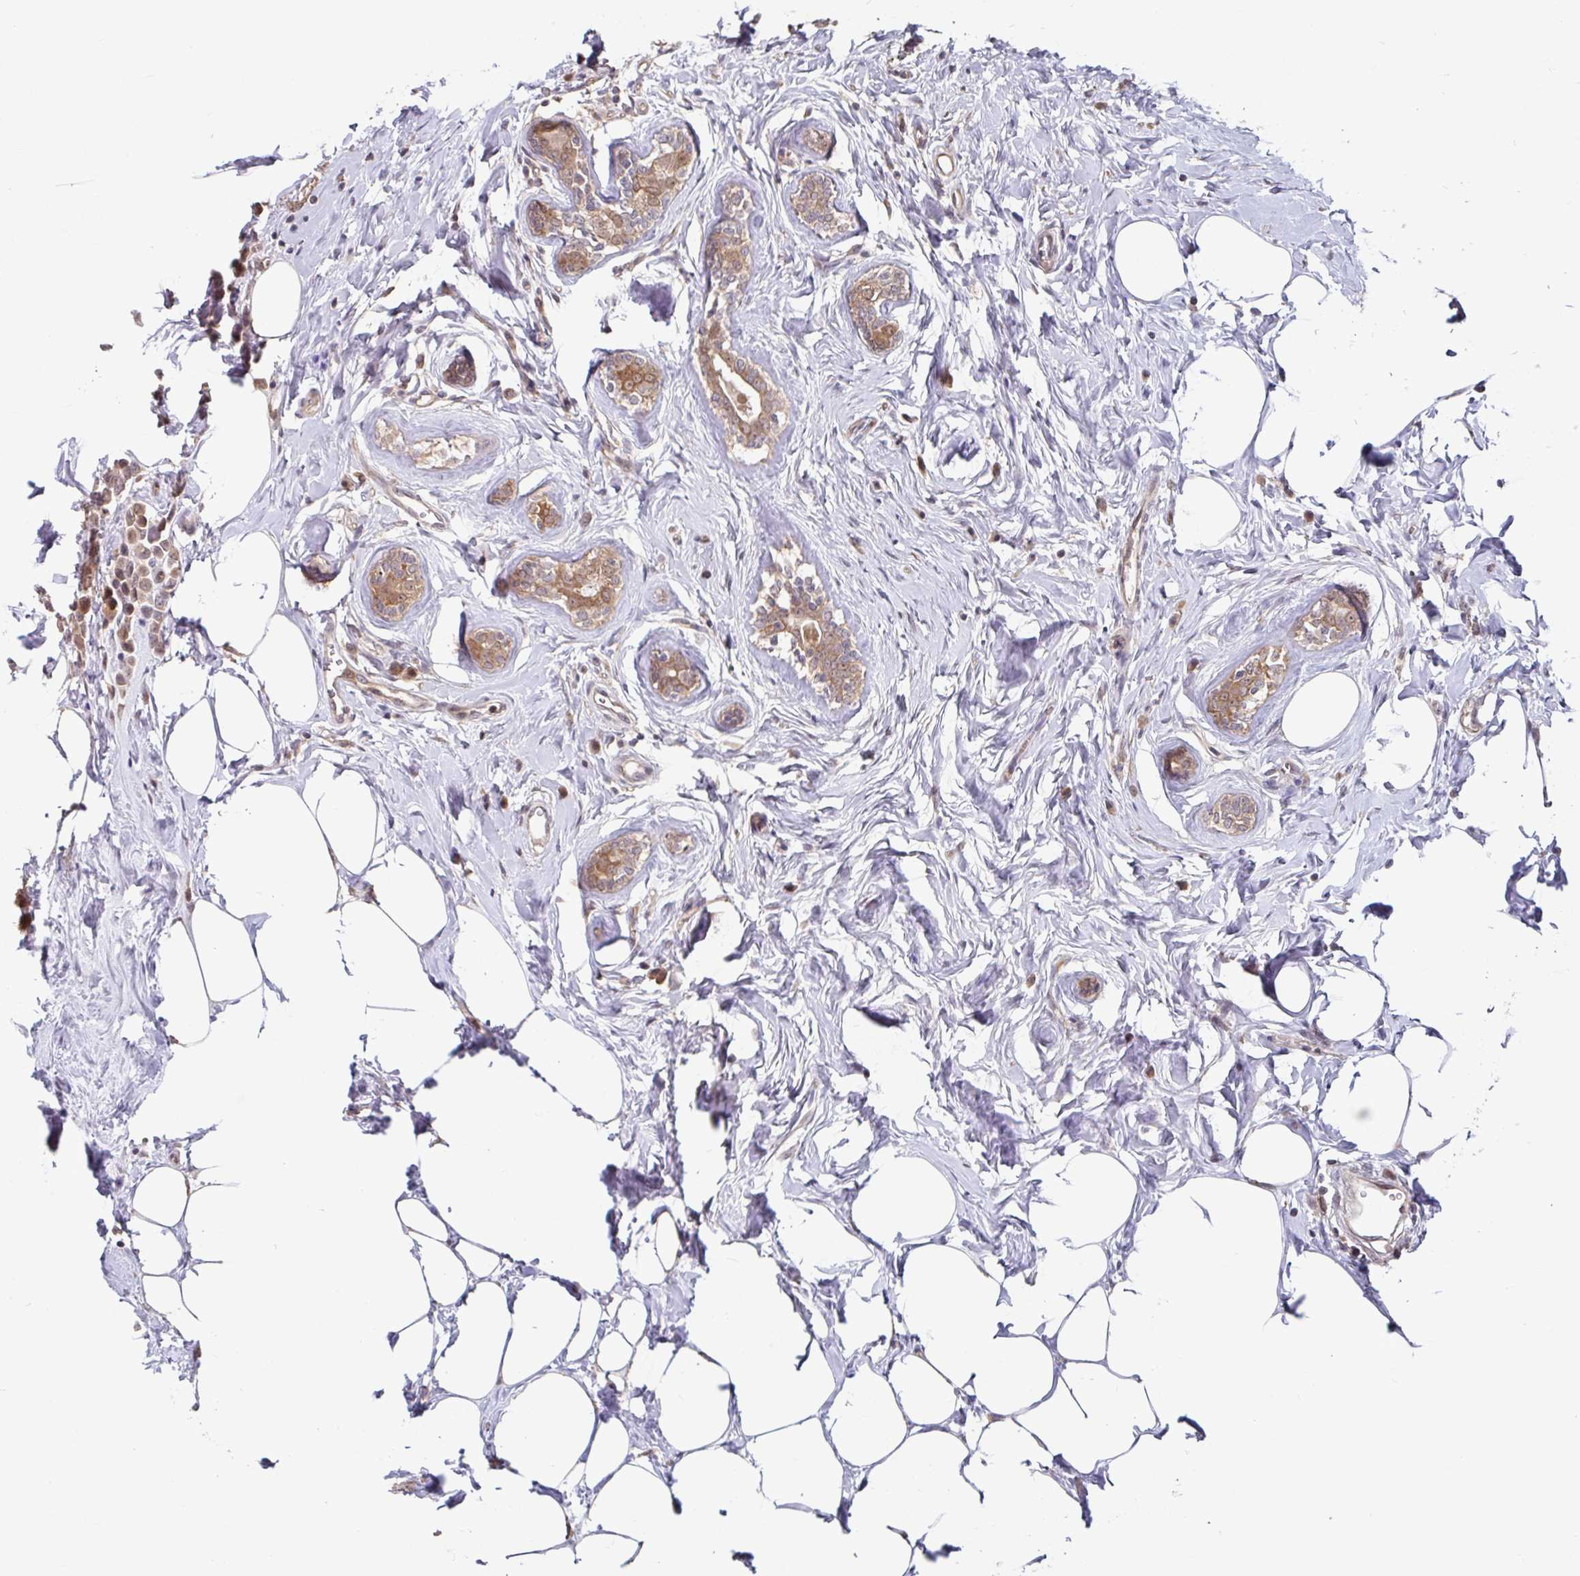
{"staining": {"intensity": "moderate", "quantity": ">75%", "location": "cytoplasmic/membranous"}, "tissue": "breast cancer", "cell_type": "Tumor cells", "image_type": "cancer", "snomed": [{"axis": "morphology", "description": "Duct carcinoma"}, {"axis": "topography", "description": "Breast"}], "caption": "An IHC photomicrograph of neoplastic tissue is shown. Protein staining in brown shows moderate cytoplasmic/membranous positivity in breast infiltrating ductal carcinoma within tumor cells. (DAB (3,3'-diaminobenzidine) IHC with brightfield microscopy, high magnification).", "gene": "STYXL1", "patient": {"sex": "female", "age": 80}}